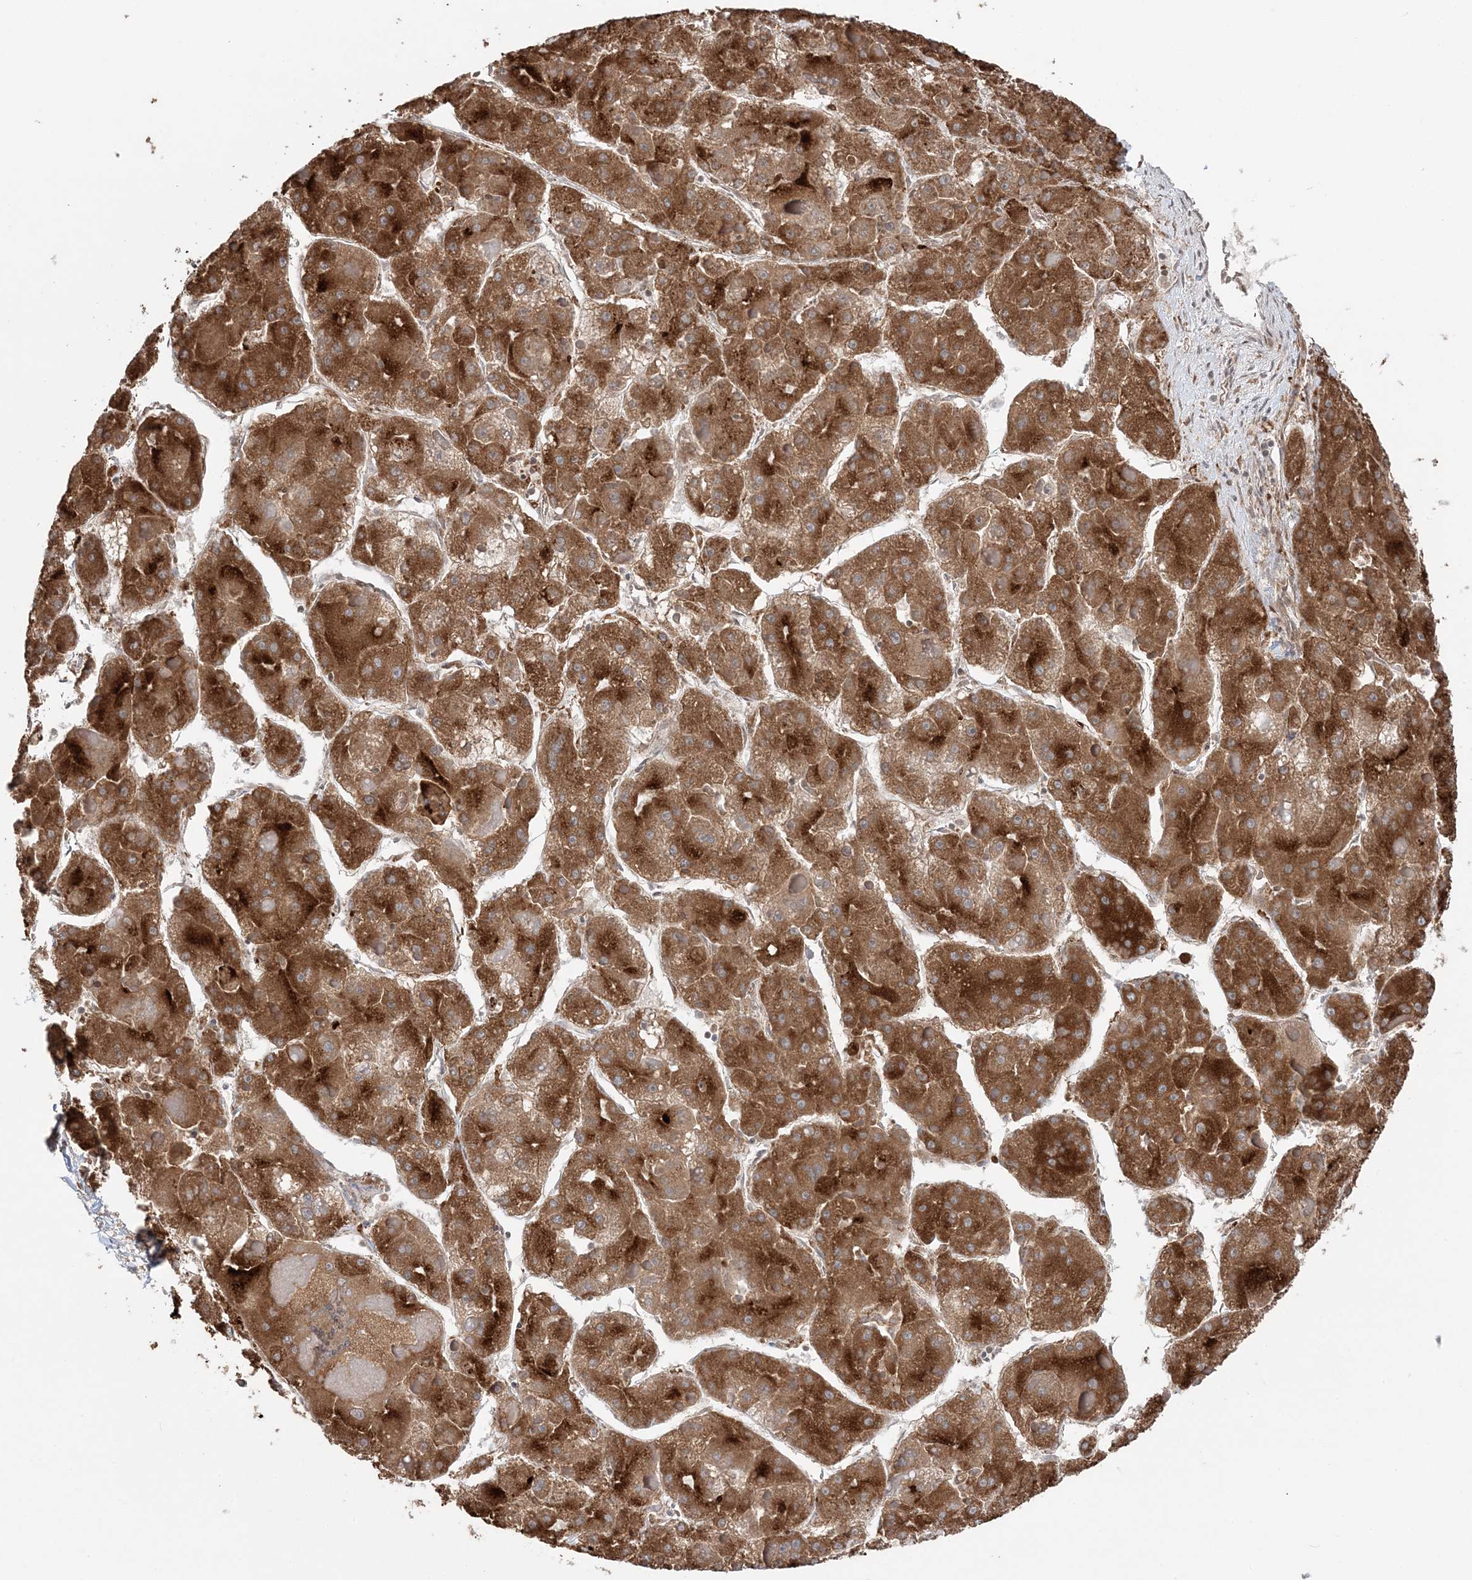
{"staining": {"intensity": "strong", "quantity": ">75%", "location": "cytoplasmic/membranous"}, "tissue": "liver cancer", "cell_type": "Tumor cells", "image_type": "cancer", "snomed": [{"axis": "morphology", "description": "Carcinoma, Hepatocellular, NOS"}, {"axis": "topography", "description": "Liver"}], "caption": "Liver hepatocellular carcinoma tissue reveals strong cytoplasmic/membranous staining in about >75% of tumor cells, visualized by immunohistochemistry.", "gene": "TMED10", "patient": {"sex": "female", "age": 73}}